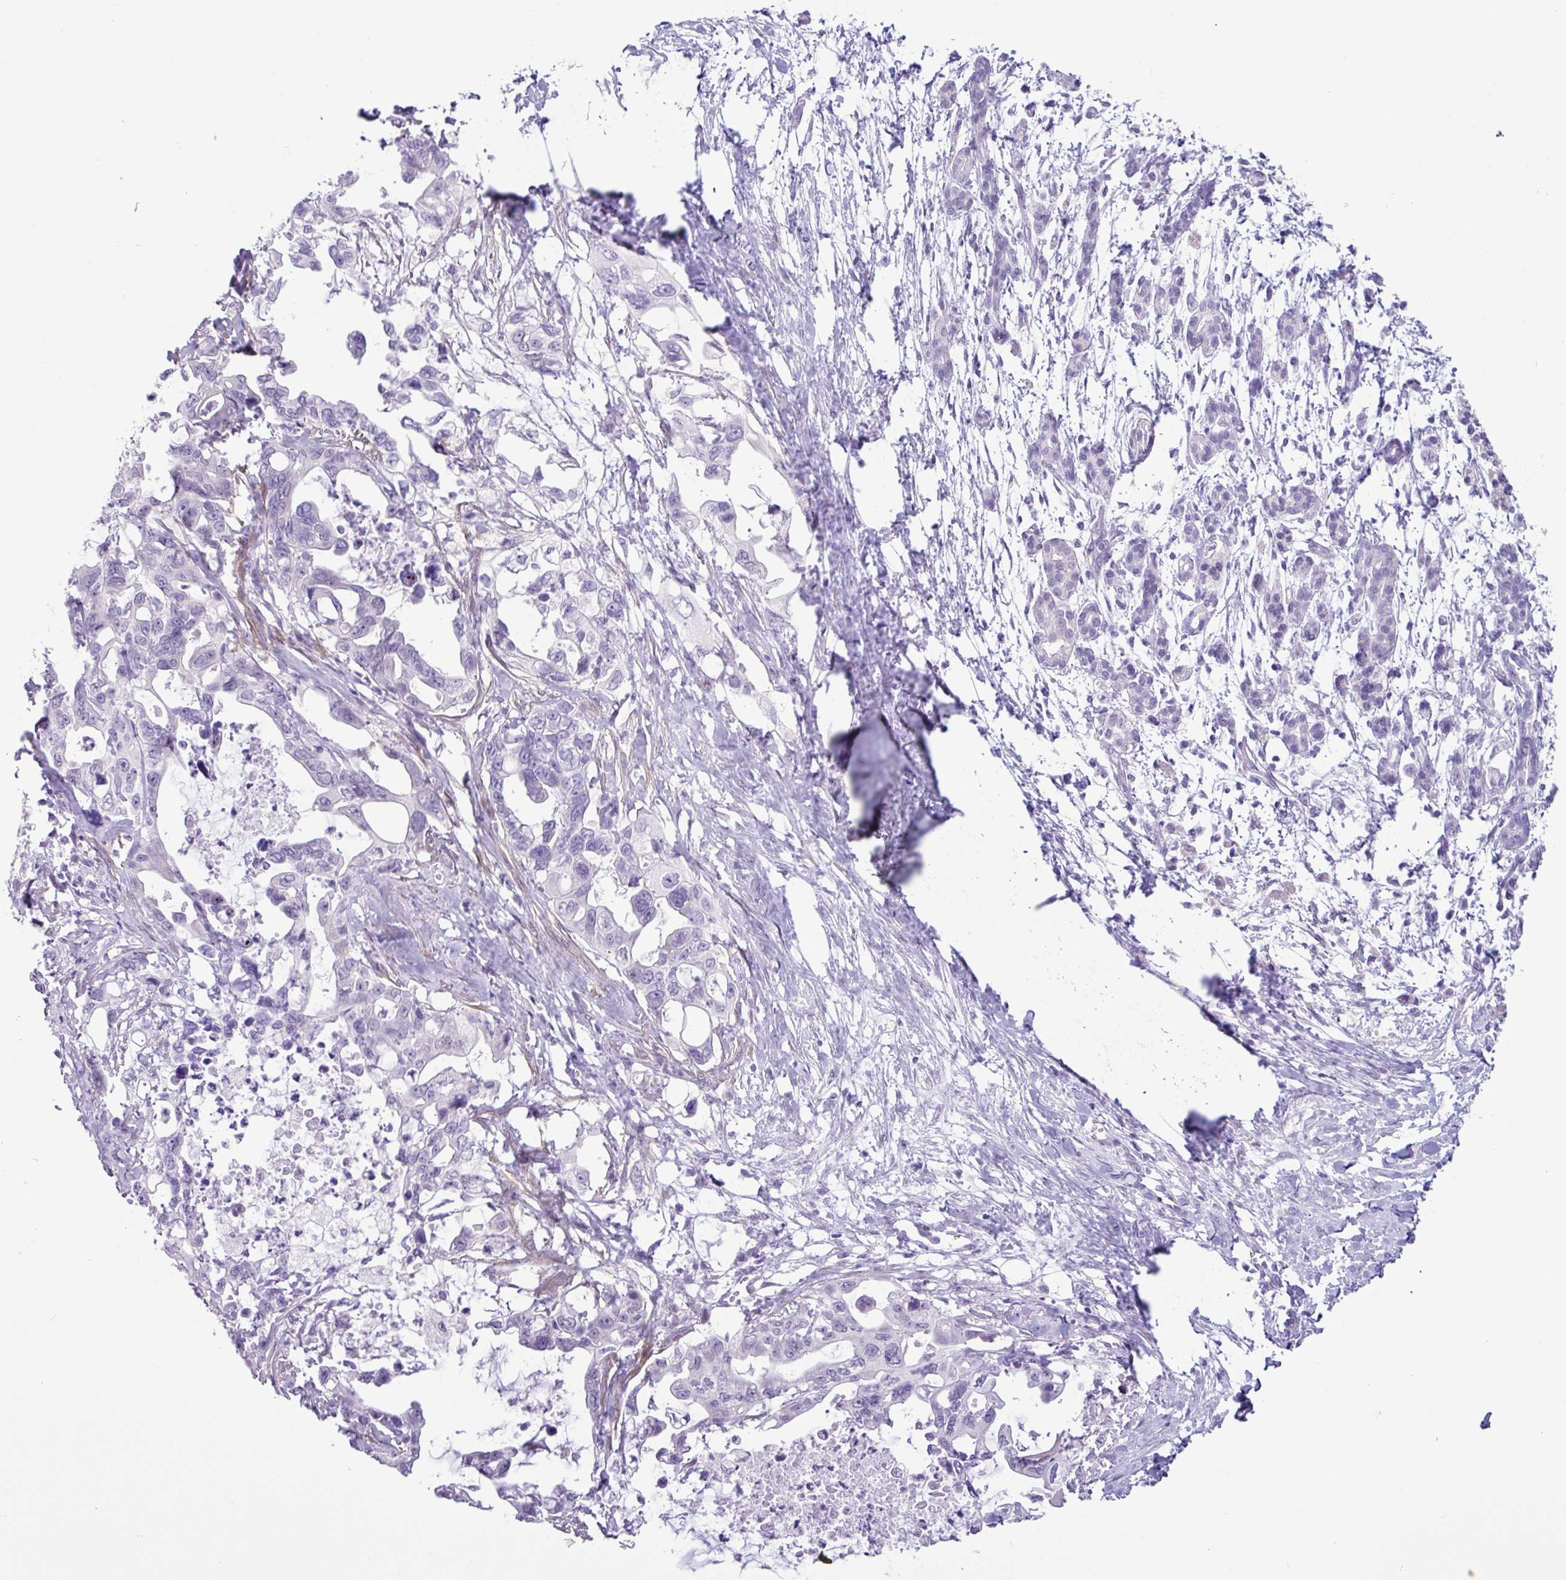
{"staining": {"intensity": "negative", "quantity": "none", "location": "none"}, "tissue": "pancreatic cancer", "cell_type": "Tumor cells", "image_type": "cancer", "snomed": [{"axis": "morphology", "description": "Adenocarcinoma, NOS"}, {"axis": "topography", "description": "Pancreas"}], "caption": "This is a micrograph of immunohistochemistry staining of pancreatic adenocarcinoma, which shows no positivity in tumor cells.", "gene": "OTX1", "patient": {"sex": "male", "age": 61}}